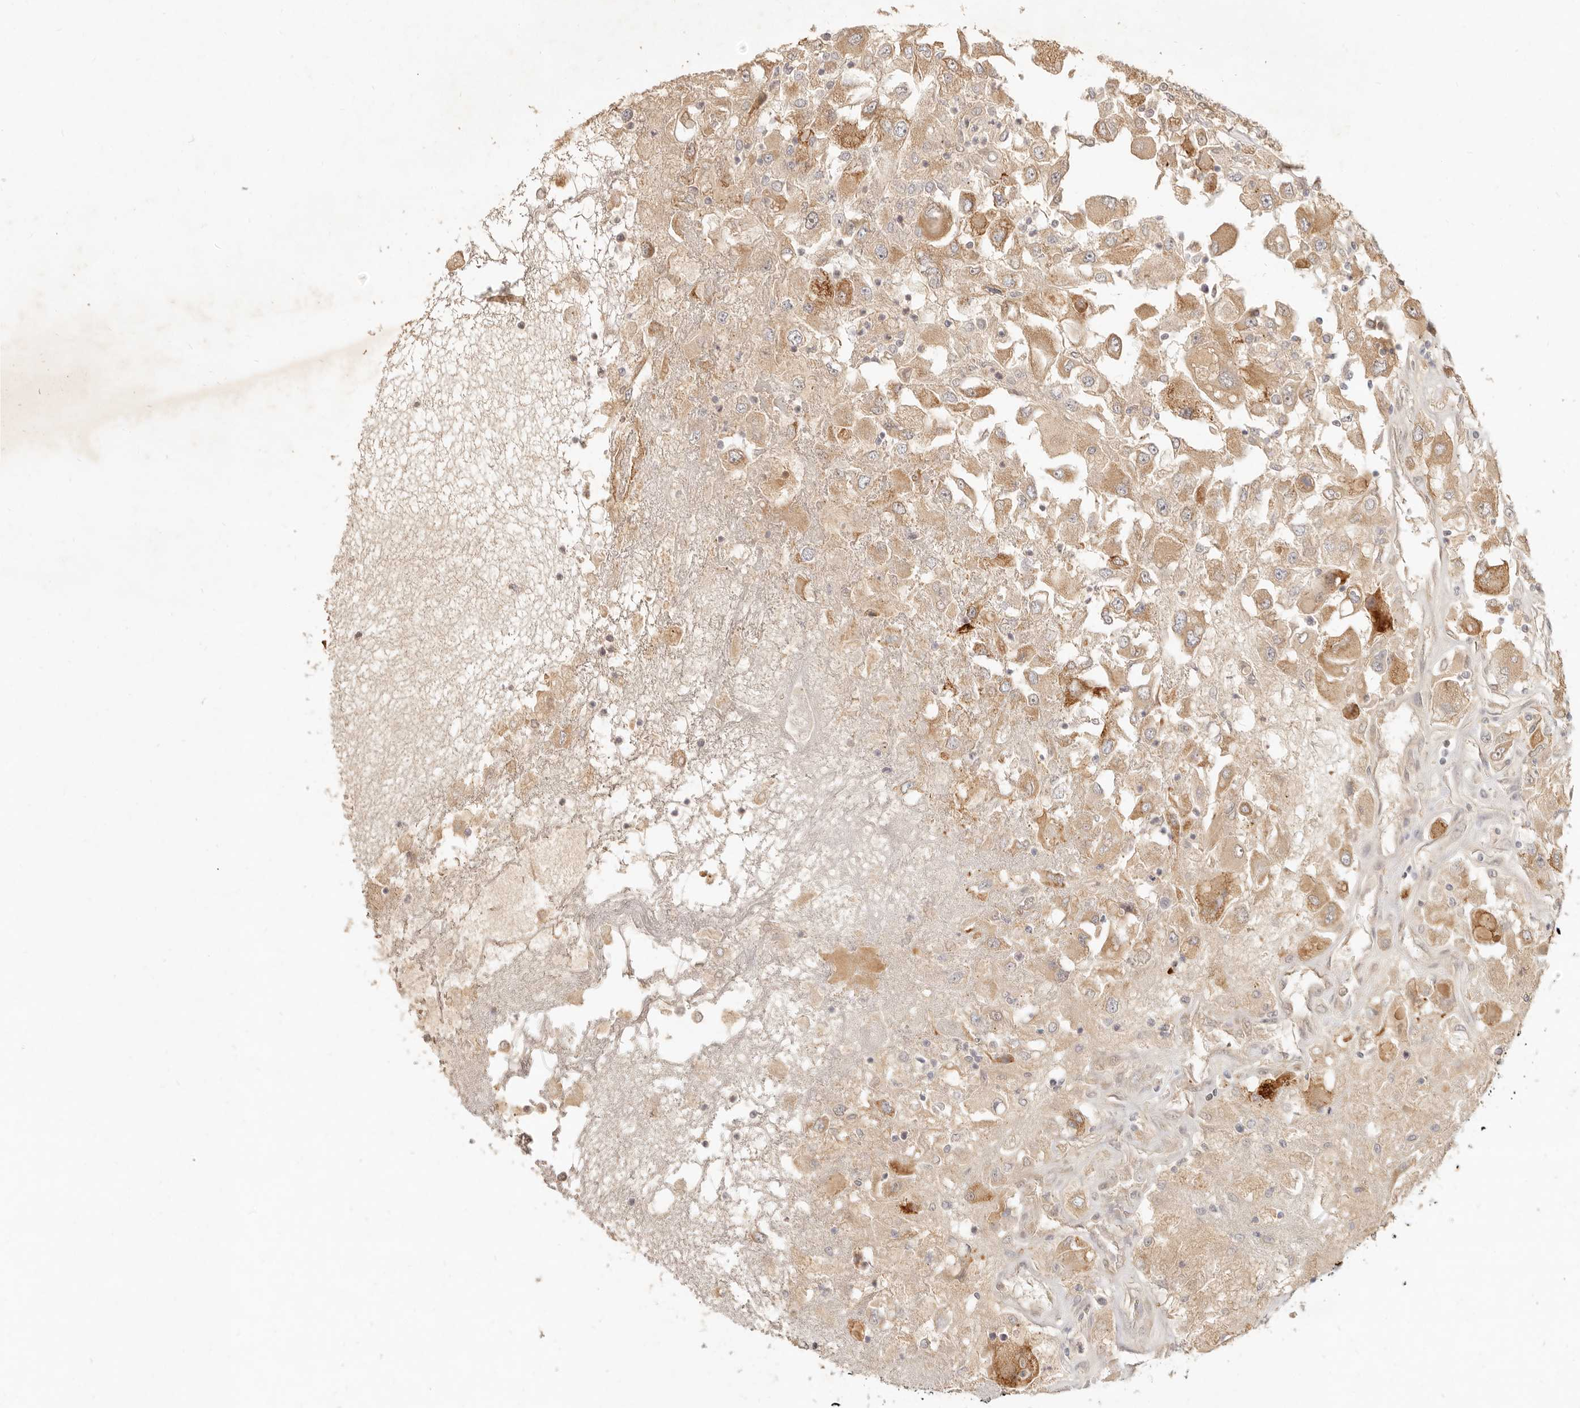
{"staining": {"intensity": "moderate", "quantity": ">75%", "location": "cytoplasmic/membranous"}, "tissue": "renal cancer", "cell_type": "Tumor cells", "image_type": "cancer", "snomed": [{"axis": "morphology", "description": "Adenocarcinoma, NOS"}, {"axis": "topography", "description": "Kidney"}], "caption": "Immunohistochemical staining of human renal cancer displays medium levels of moderate cytoplasmic/membranous positivity in about >75% of tumor cells. Nuclei are stained in blue.", "gene": "UBXN11", "patient": {"sex": "female", "age": 52}}